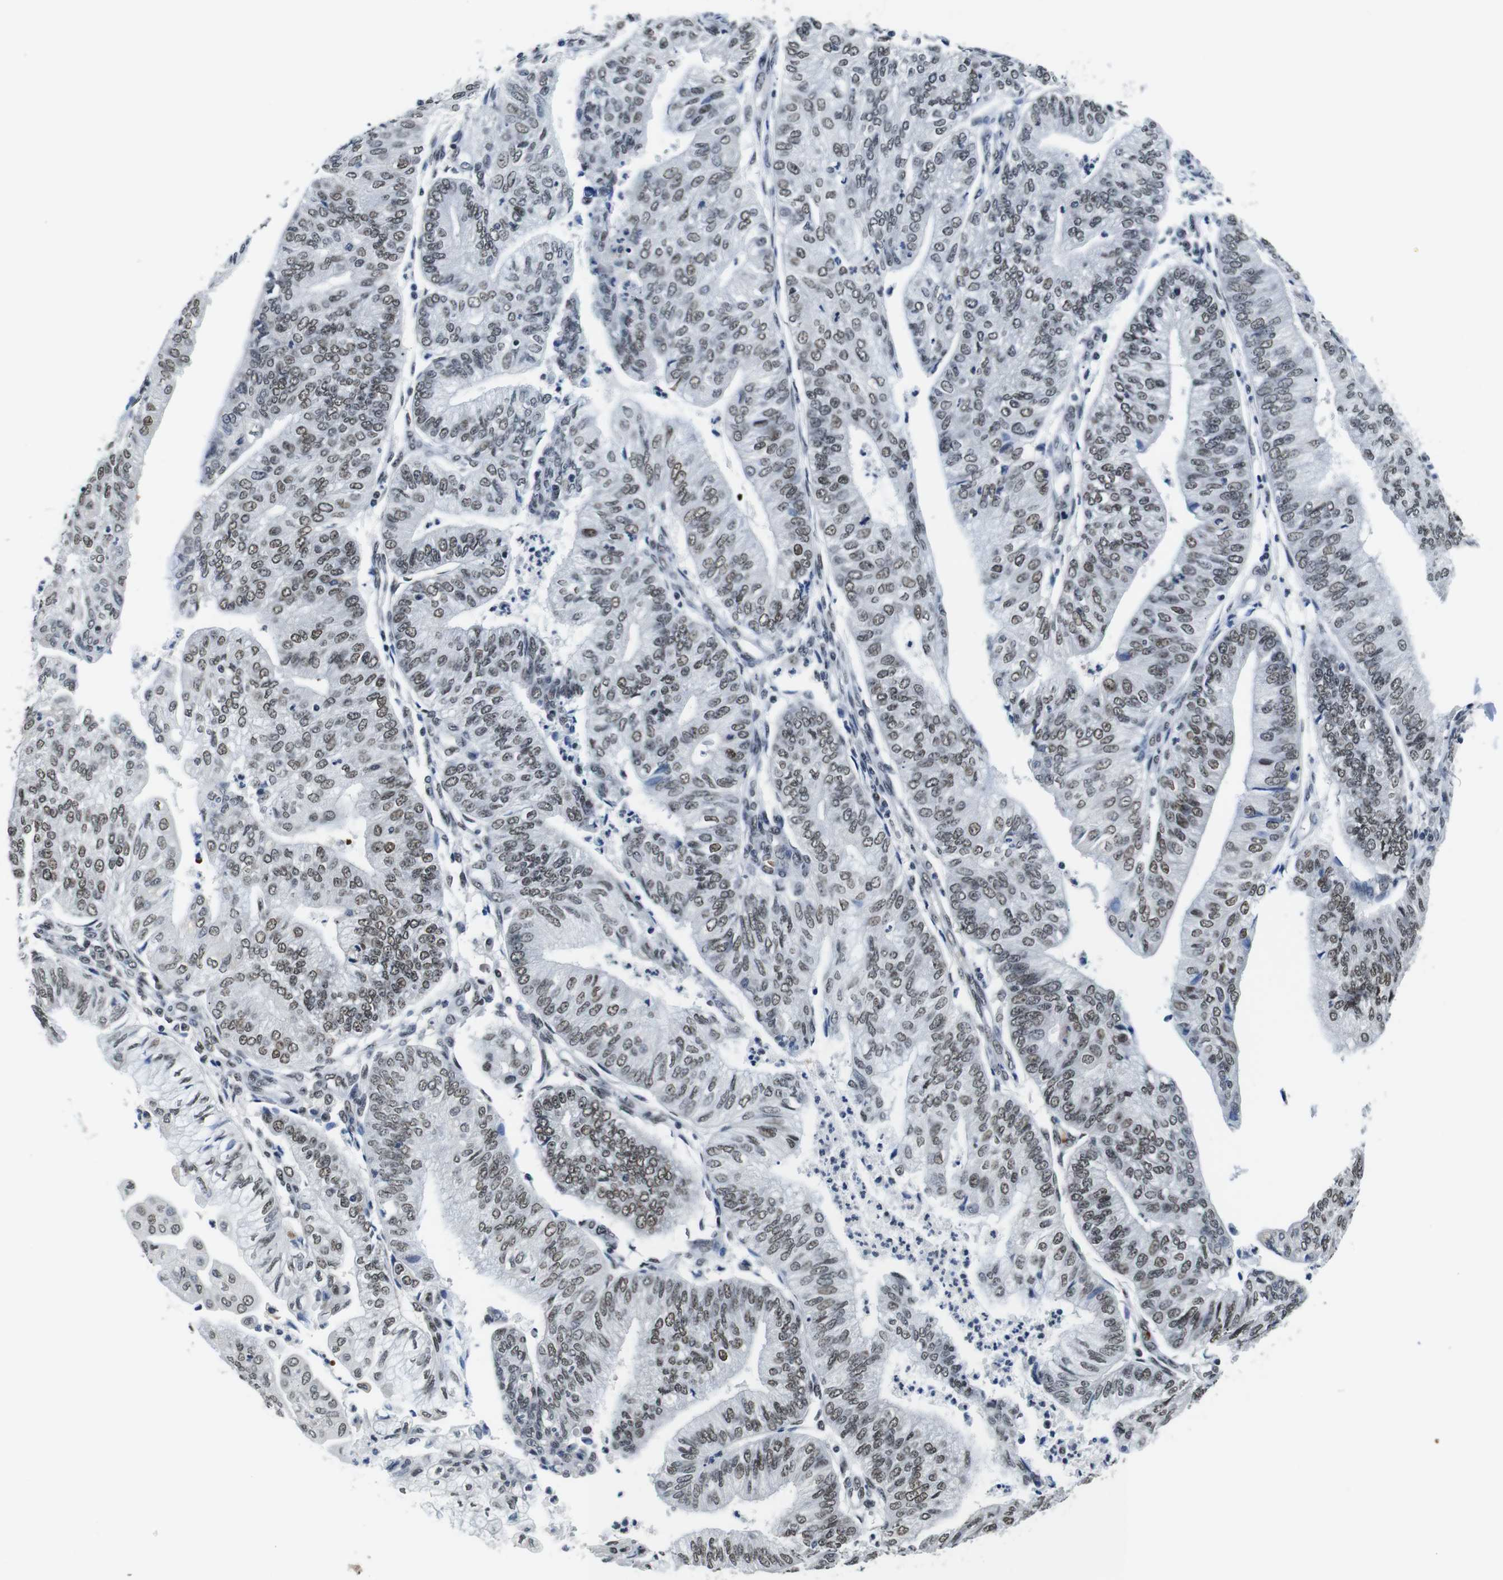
{"staining": {"intensity": "weak", "quantity": ">75%", "location": "nuclear"}, "tissue": "endometrial cancer", "cell_type": "Tumor cells", "image_type": "cancer", "snomed": [{"axis": "morphology", "description": "Adenocarcinoma, NOS"}, {"axis": "topography", "description": "Endometrium"}], "caption": "A brown stain highlights weak nuclear positivity of a protein in human endometrial adenocarcinoma tumor cells.", "gene": "ILDR2", "patient": {"sex": "female", "age": 59}}